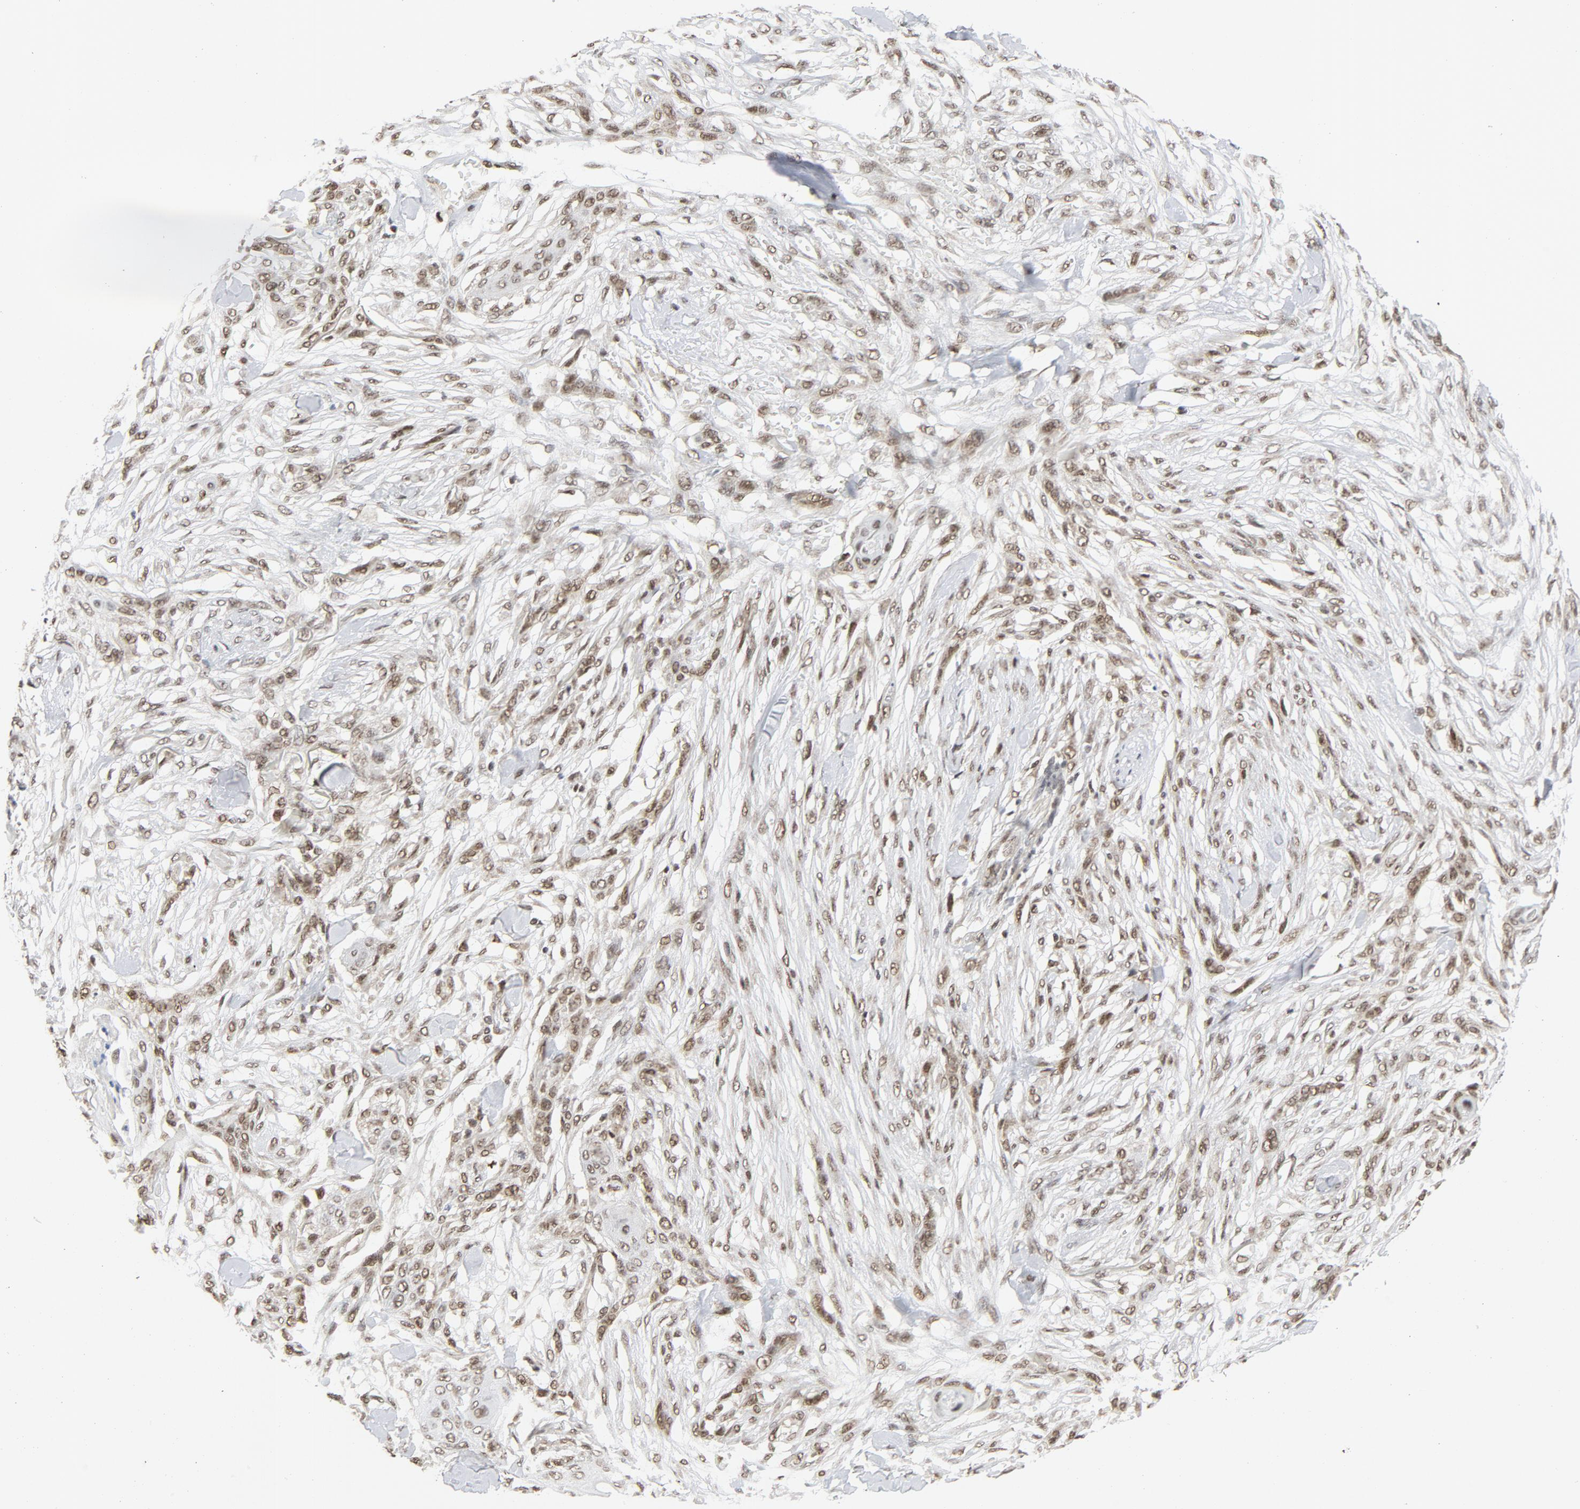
{"staining": {"intensity": "moderate", "quantity": ">75%", "location": "nuclear"}, "tissue": "skin cancer", "cell_type": "Tumor cells", "image_type": "cancer", "snomed": [{"axis": "morphology", "description": "Normal tissue, NOS"}, {"axis": "morphology", "description": "Squamous cell carcinoma, NOS"}, {"axis": "topography", "description": "Skin"}], "caption": "Skin squamous cell carcinoma stained with a protein marker reveals moderate staining in tumor cells.", "gene": "ERCC1", "patient": {"sex": "female", "age": 59}}